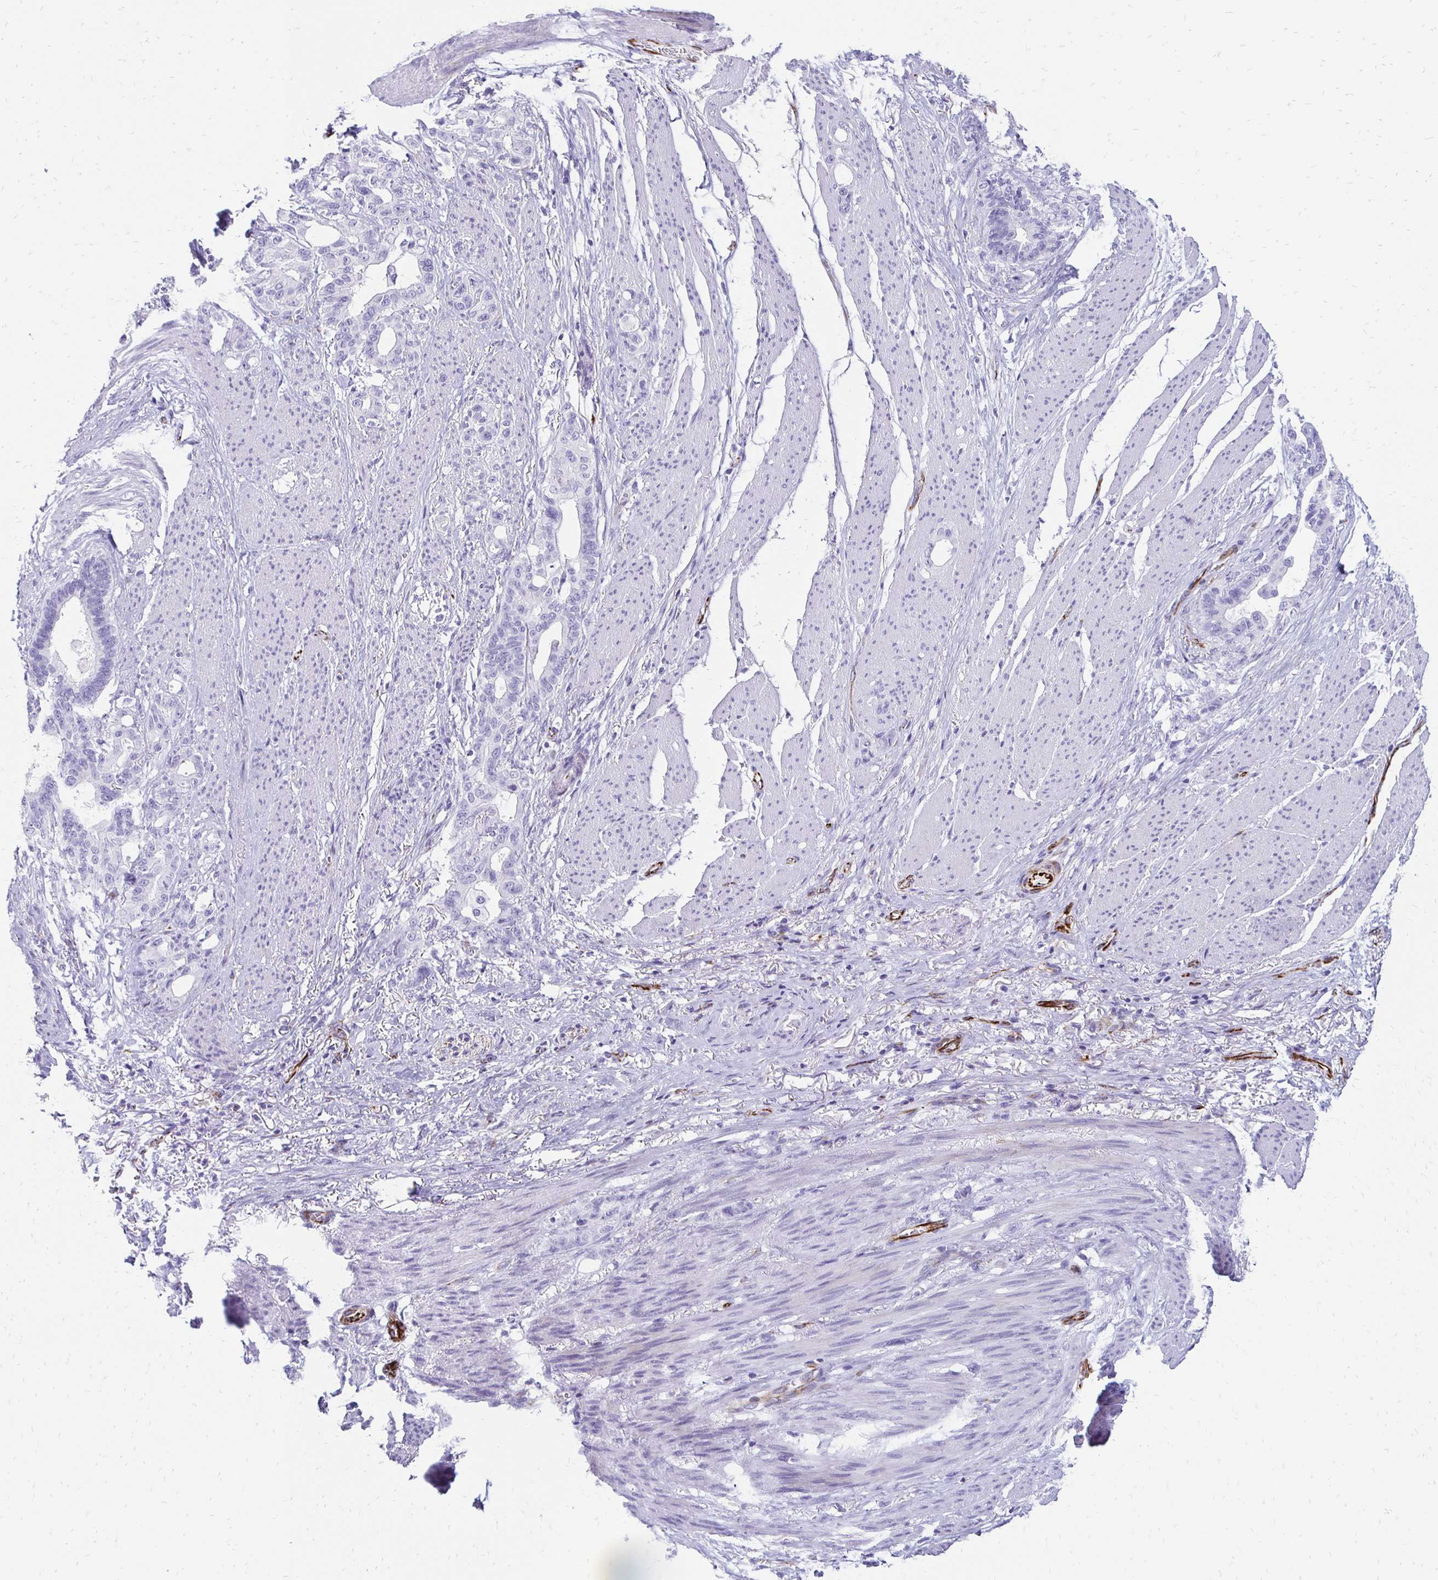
{"staining": {"intensity": "negative", "quantity": "none", "location": "none"}, "tissue": "stomach cancer", "cell_type": "Tumor cells", "image_type": "cancer", "snomed": [{"axis": "morphology", "description": "Normal tissue, NOS"}, {"axis": "morphology", "description": "Adenocarcinoma, NOS"}, {"axis": "topography", "description": "Esophagus"}, {"axis": "topography", "description": "Stomach, upper"}], "caption": "IHC of stomach adenocarcinoma reveals no staining in tumor cells.", "gene": "TMEM54", "patient": {"sex": "male", "age": 62}}